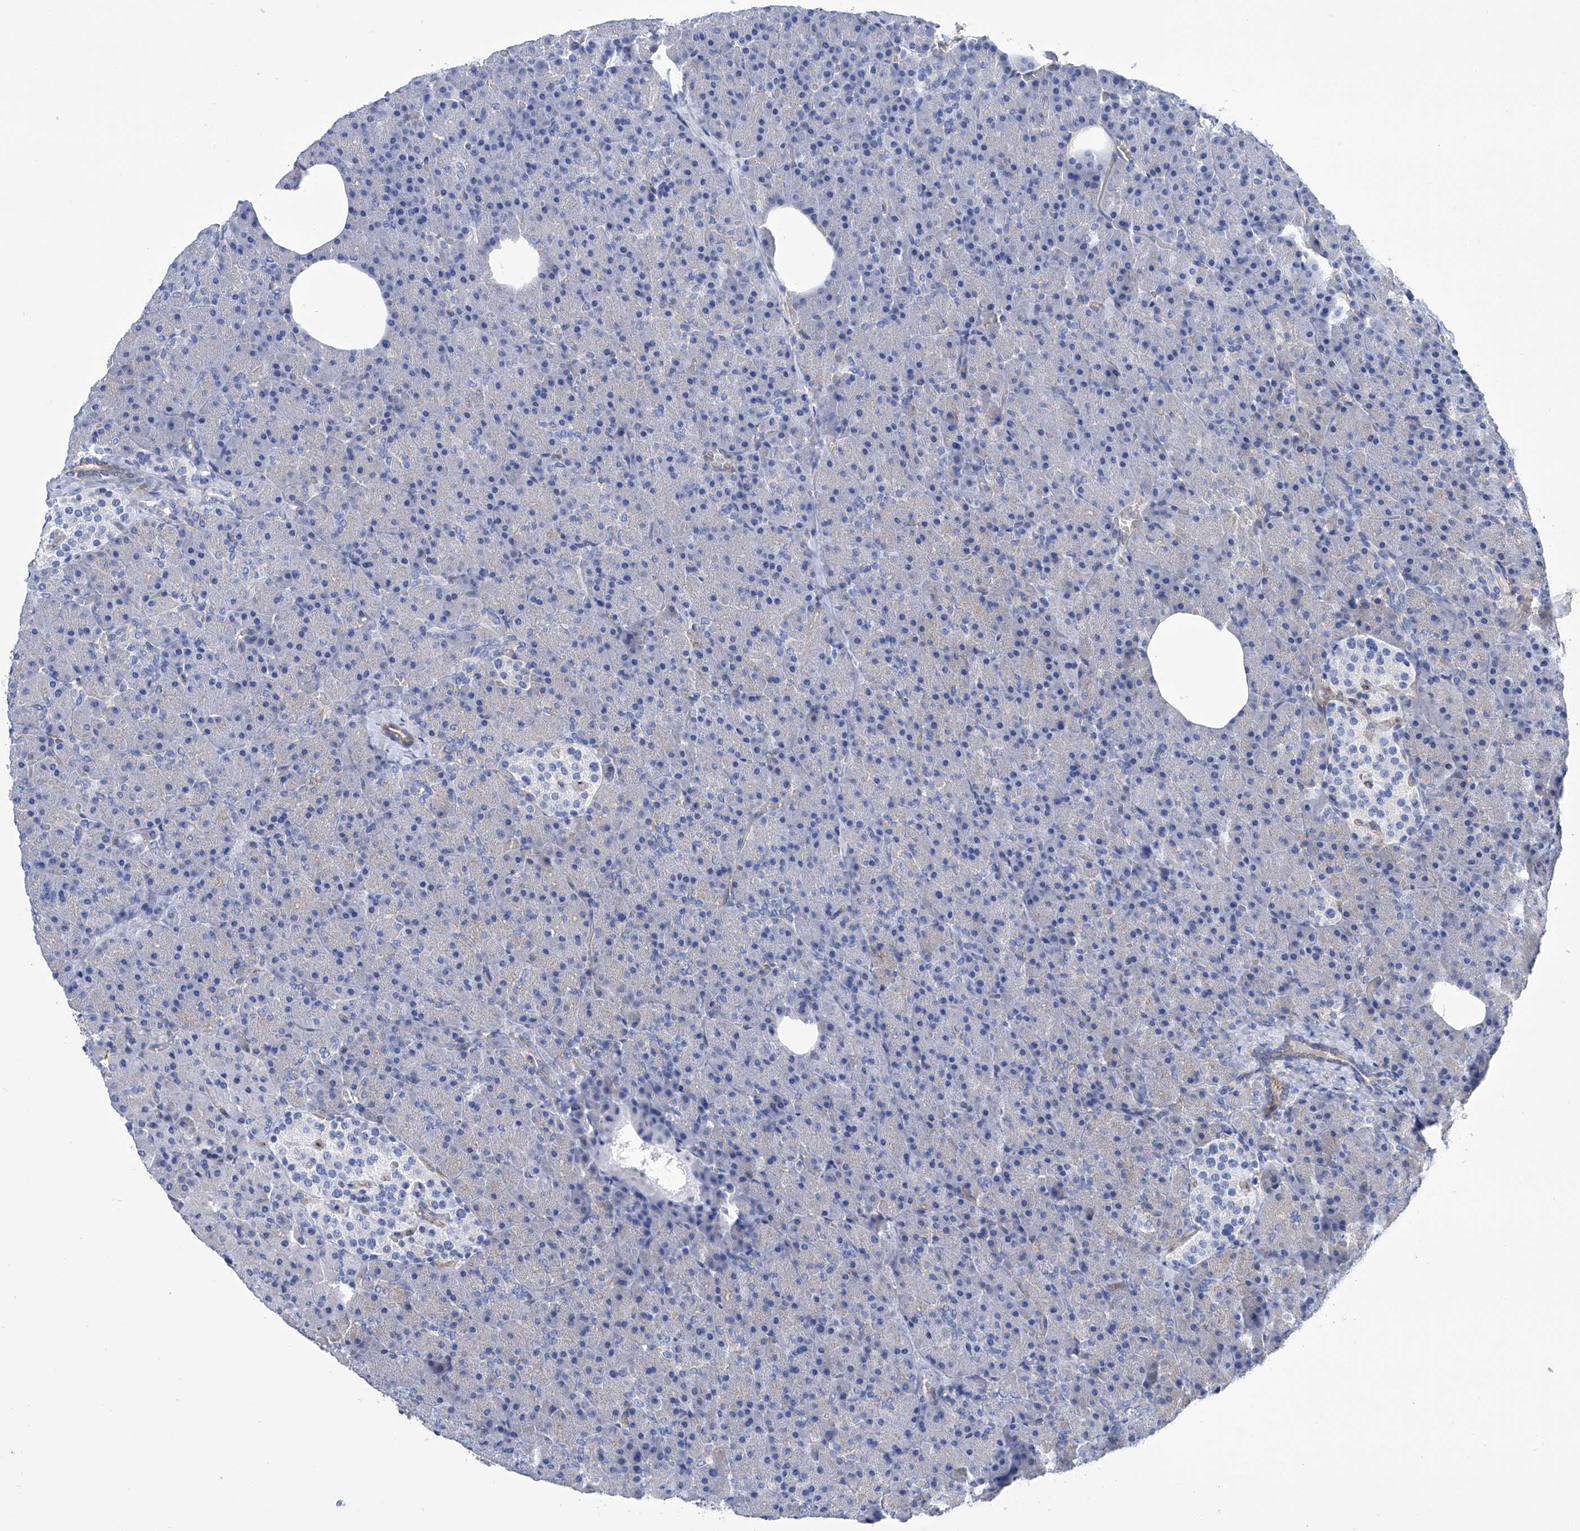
{"staining": {"intensity": "moderate", "quantity": "<25%", "location": "cytoplasmic/membranous"}, "tissue": "pancreas", "cell_type": "Exocrine glandular cells", "image_type": "normal", "snomed": [{"axis": "morphology", "description": "Normal tissue, NOS"}, {"axis": "morphology", "description": "Carcinoid, malignant, NOS"}, {"axis": "topography", "description": "Pancreas"}], "caption": "Immunohistochemical staining of unremarkable pancreas shows moderate cytoplasmic/membranous protein expression in approximately <25% of exocrine glandular cells. (IHC, brightfield microscopy, high magnification).", "gene": "GPT", "patient": {"sex": "female", "age": 35}}